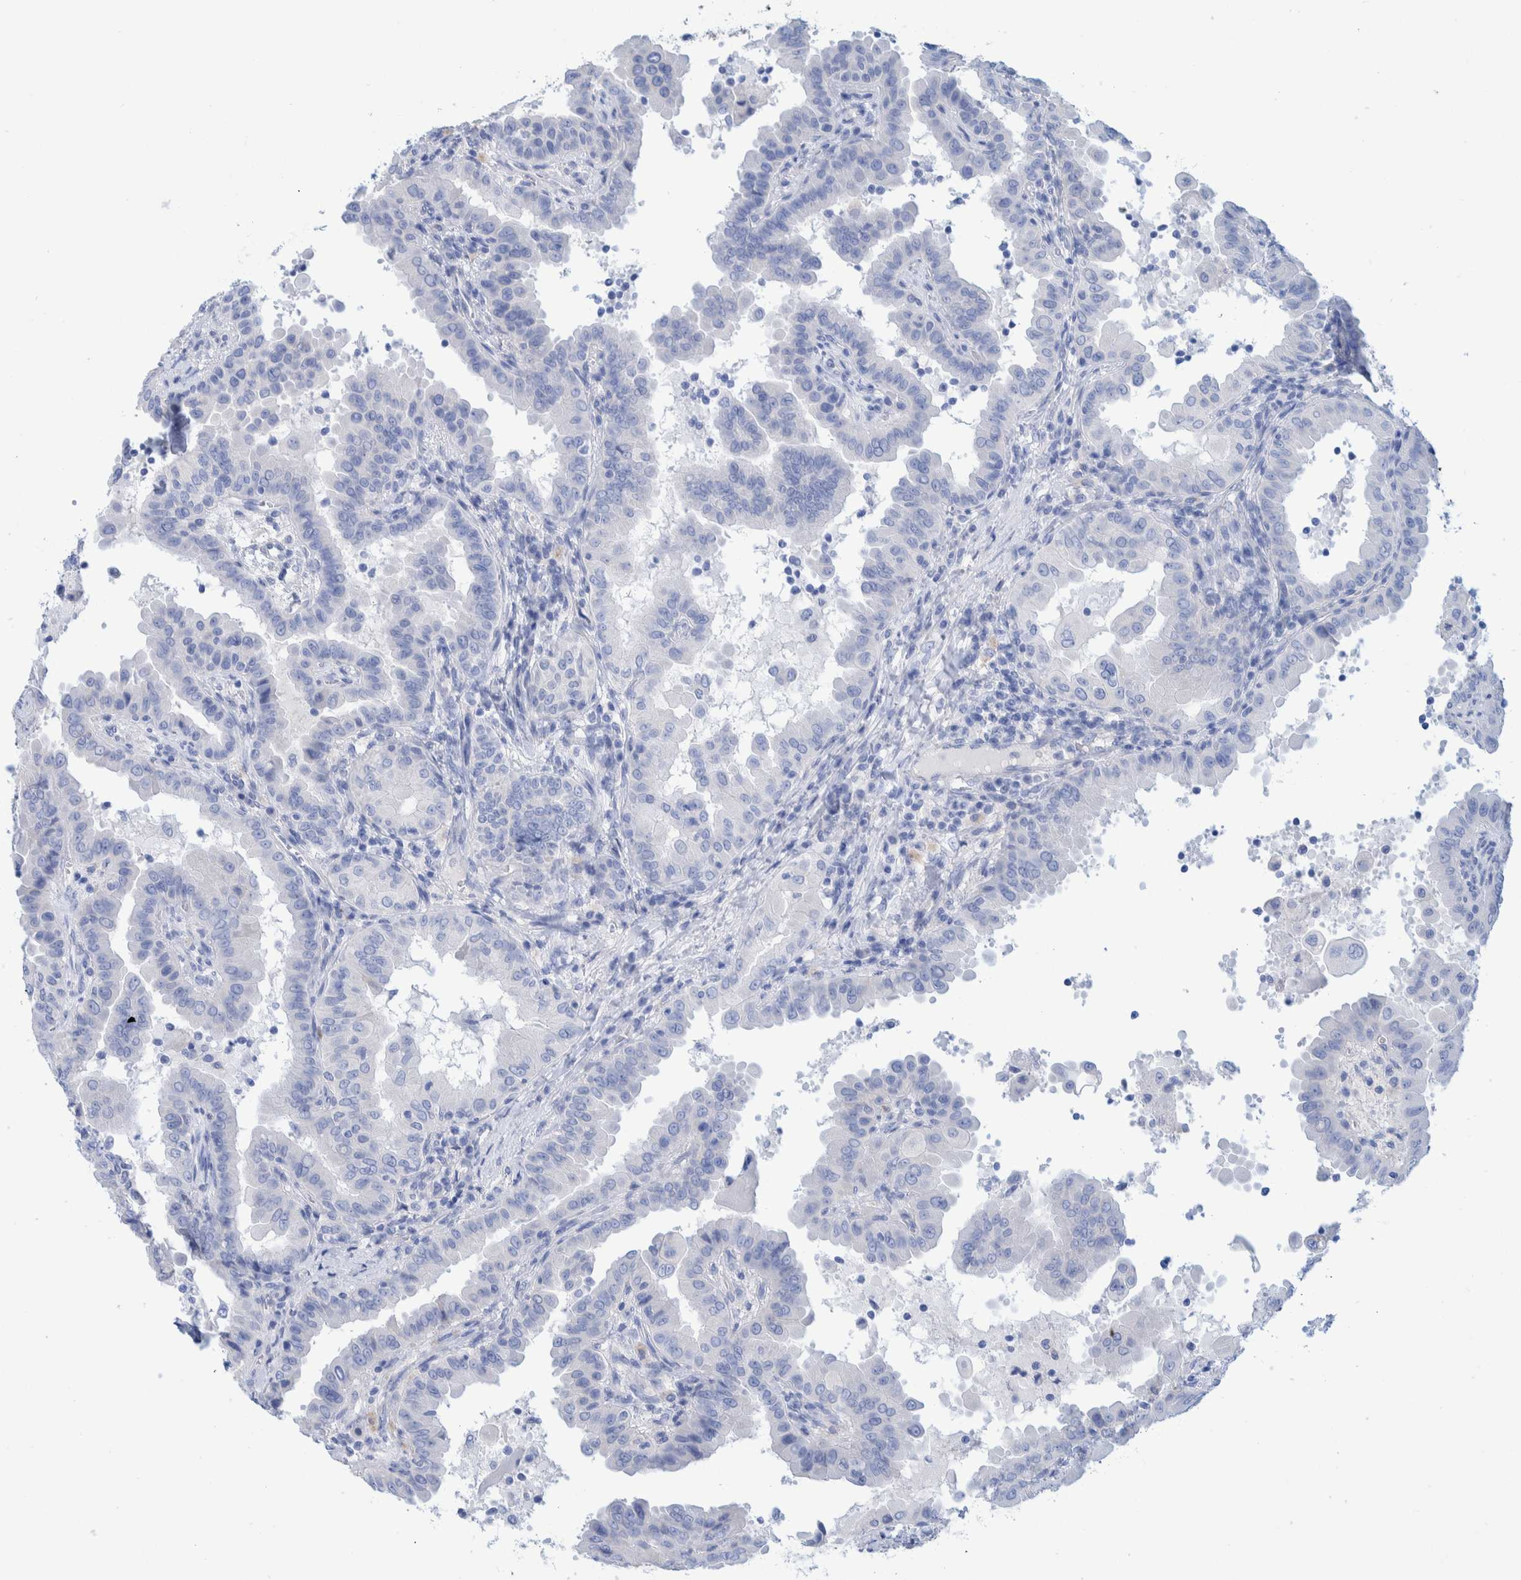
{"staining": {"intensity": "negative", "quantity": "none", "location": "none"}, "tissue": "thyroid cancer", "cell_type": "Tumor cells", "image_type": "cancer", "snomed": [{"axis": "morphology", "description": "Papillary adenocarcinoma, NOS"}, {"axis": "topography", "description": "Thyroid gland"}], "caption": "Thyroid cancer (papillary adenocarcinoma) was stained to show a protein in brown. There is no significant positivity in tumor cells.", "gene": "PERP", "patient": {"sex": "male", "age": 33}}